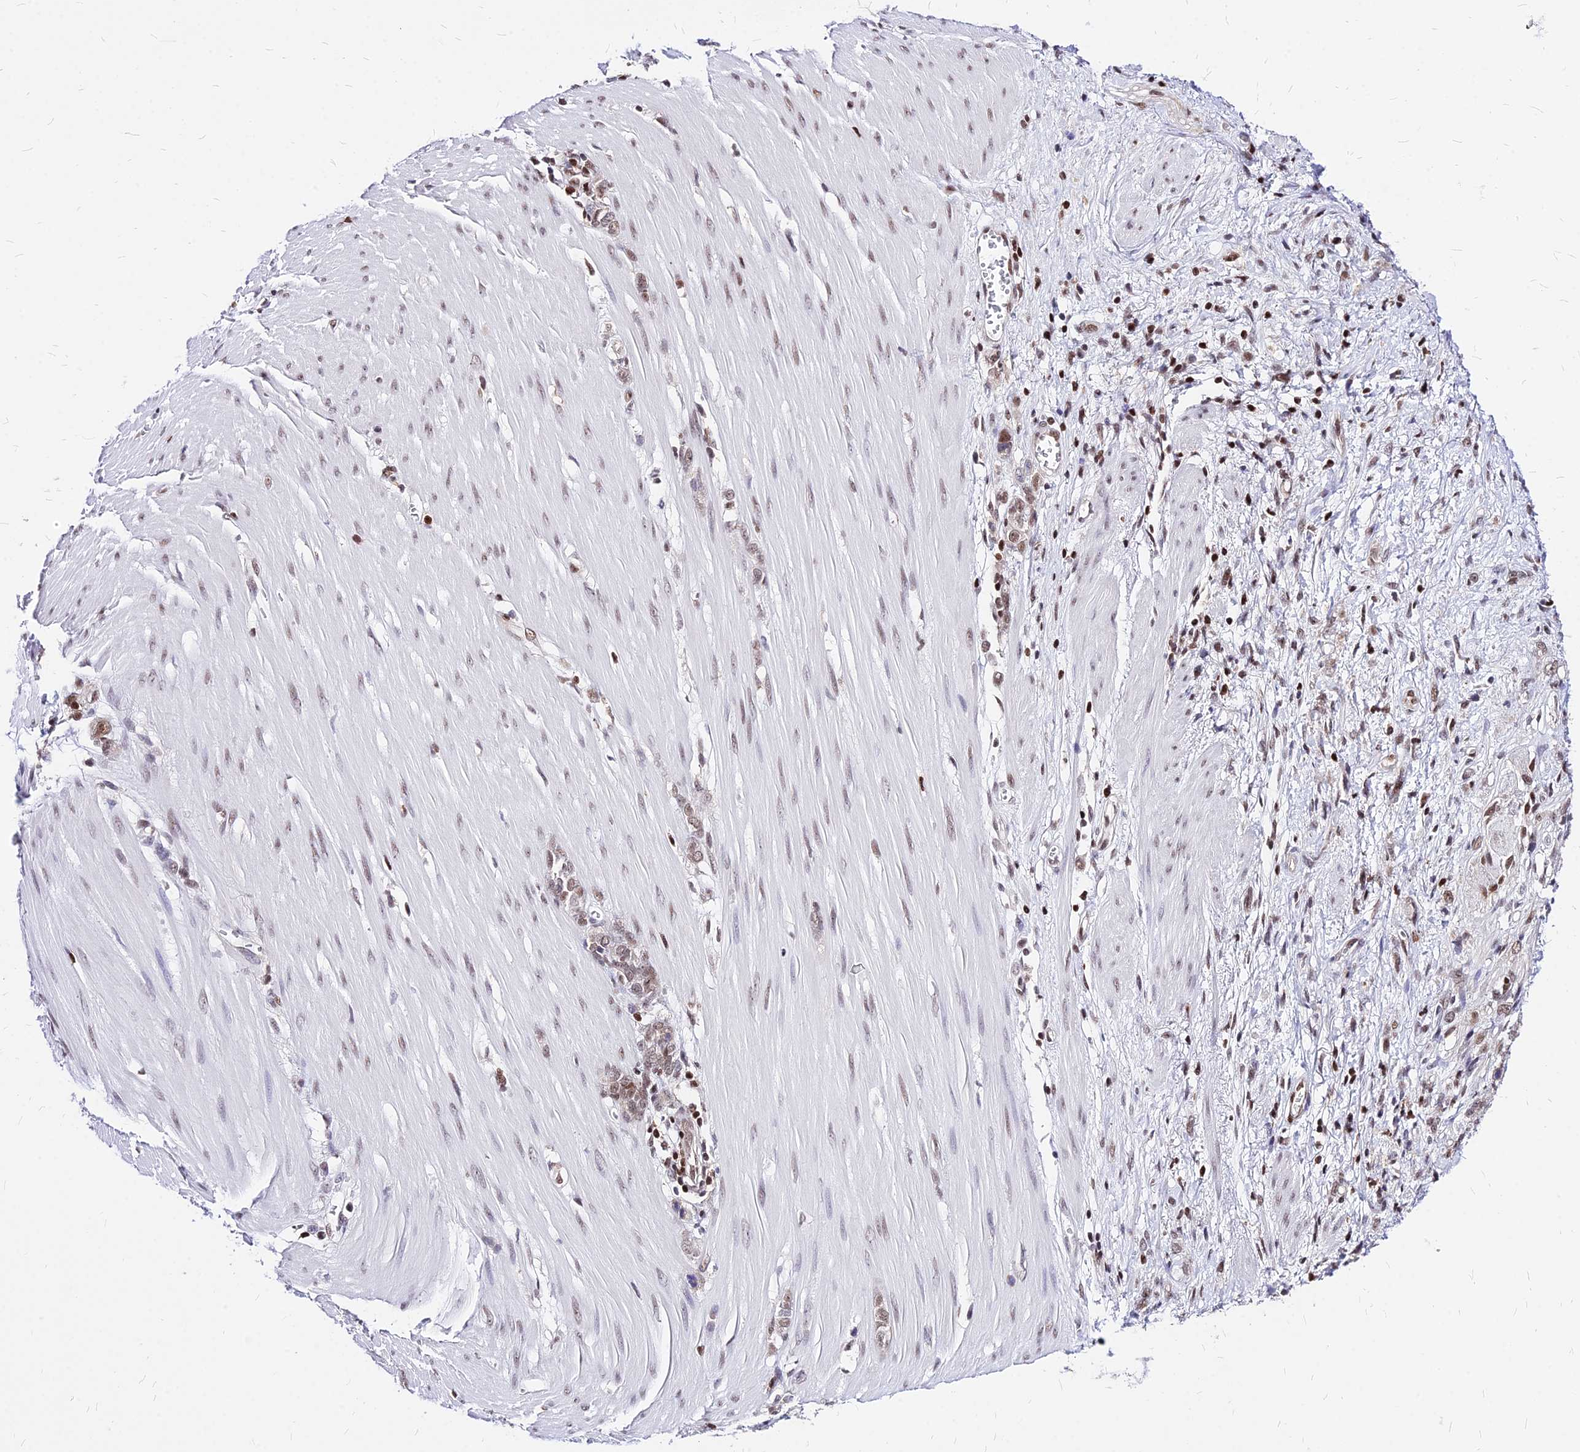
{"staining": {"intensity": "weak", "quantity": ">75%", "location": "nuclear"}, "tissue": "stomach cancer", "cell_type": "Tumor cells", "image_type": "cancer", "snomed": [{"axis": "morphology", "description": "Adenocarcinoma, NOS"}, {"axis": "topography", "description": "Stomach"}], "caption": "Weak nuclear staining for a protein is identified in approximately >75% of tumor cells of stomach cancer using IHC.", "gene": "PAXX", "patient": {"sex": "female", "age": 76}}